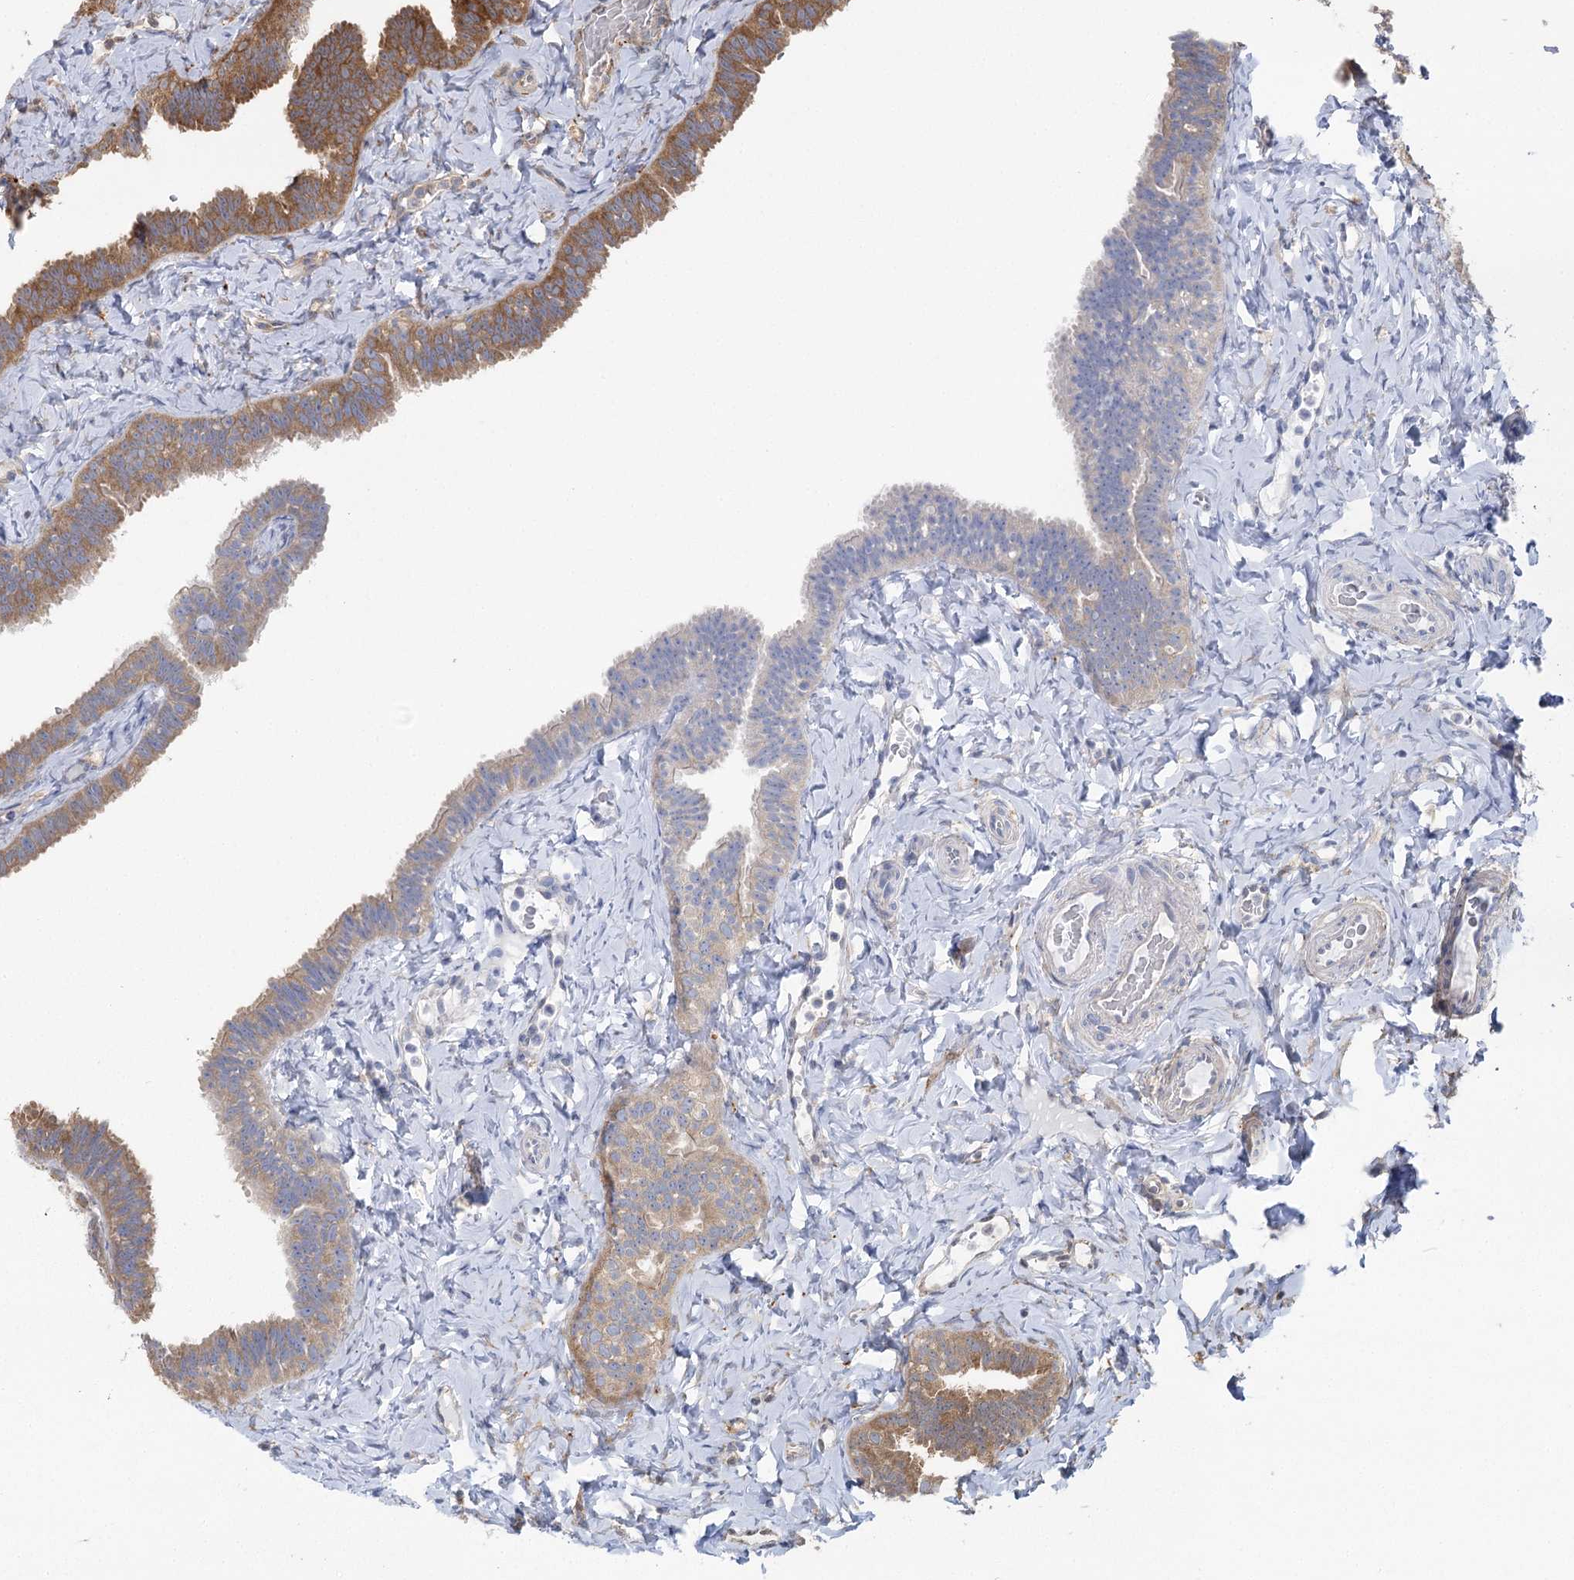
{"staining": {"intensity": "moderate", "quantity": ">75%", "location": "cytoplasmic/membranous"}, "tissue": "fallopian tube", "cell_type": "Glandular cells", "image_type": "normal", "snomed": [{"axis": "morphology", "description": "Normal tissue, NOS"}, {"axis": "topography", "description": "Fallopian tube"}], "caption": "Immunohistochemistry of normal fallopian tube demonstrates medium levels of moderate cytoplasmic/membranous staining in approximately >75% of glandular cells.", "gene": "C12orf4", "patient": {"sex": "female", "age": 65}}